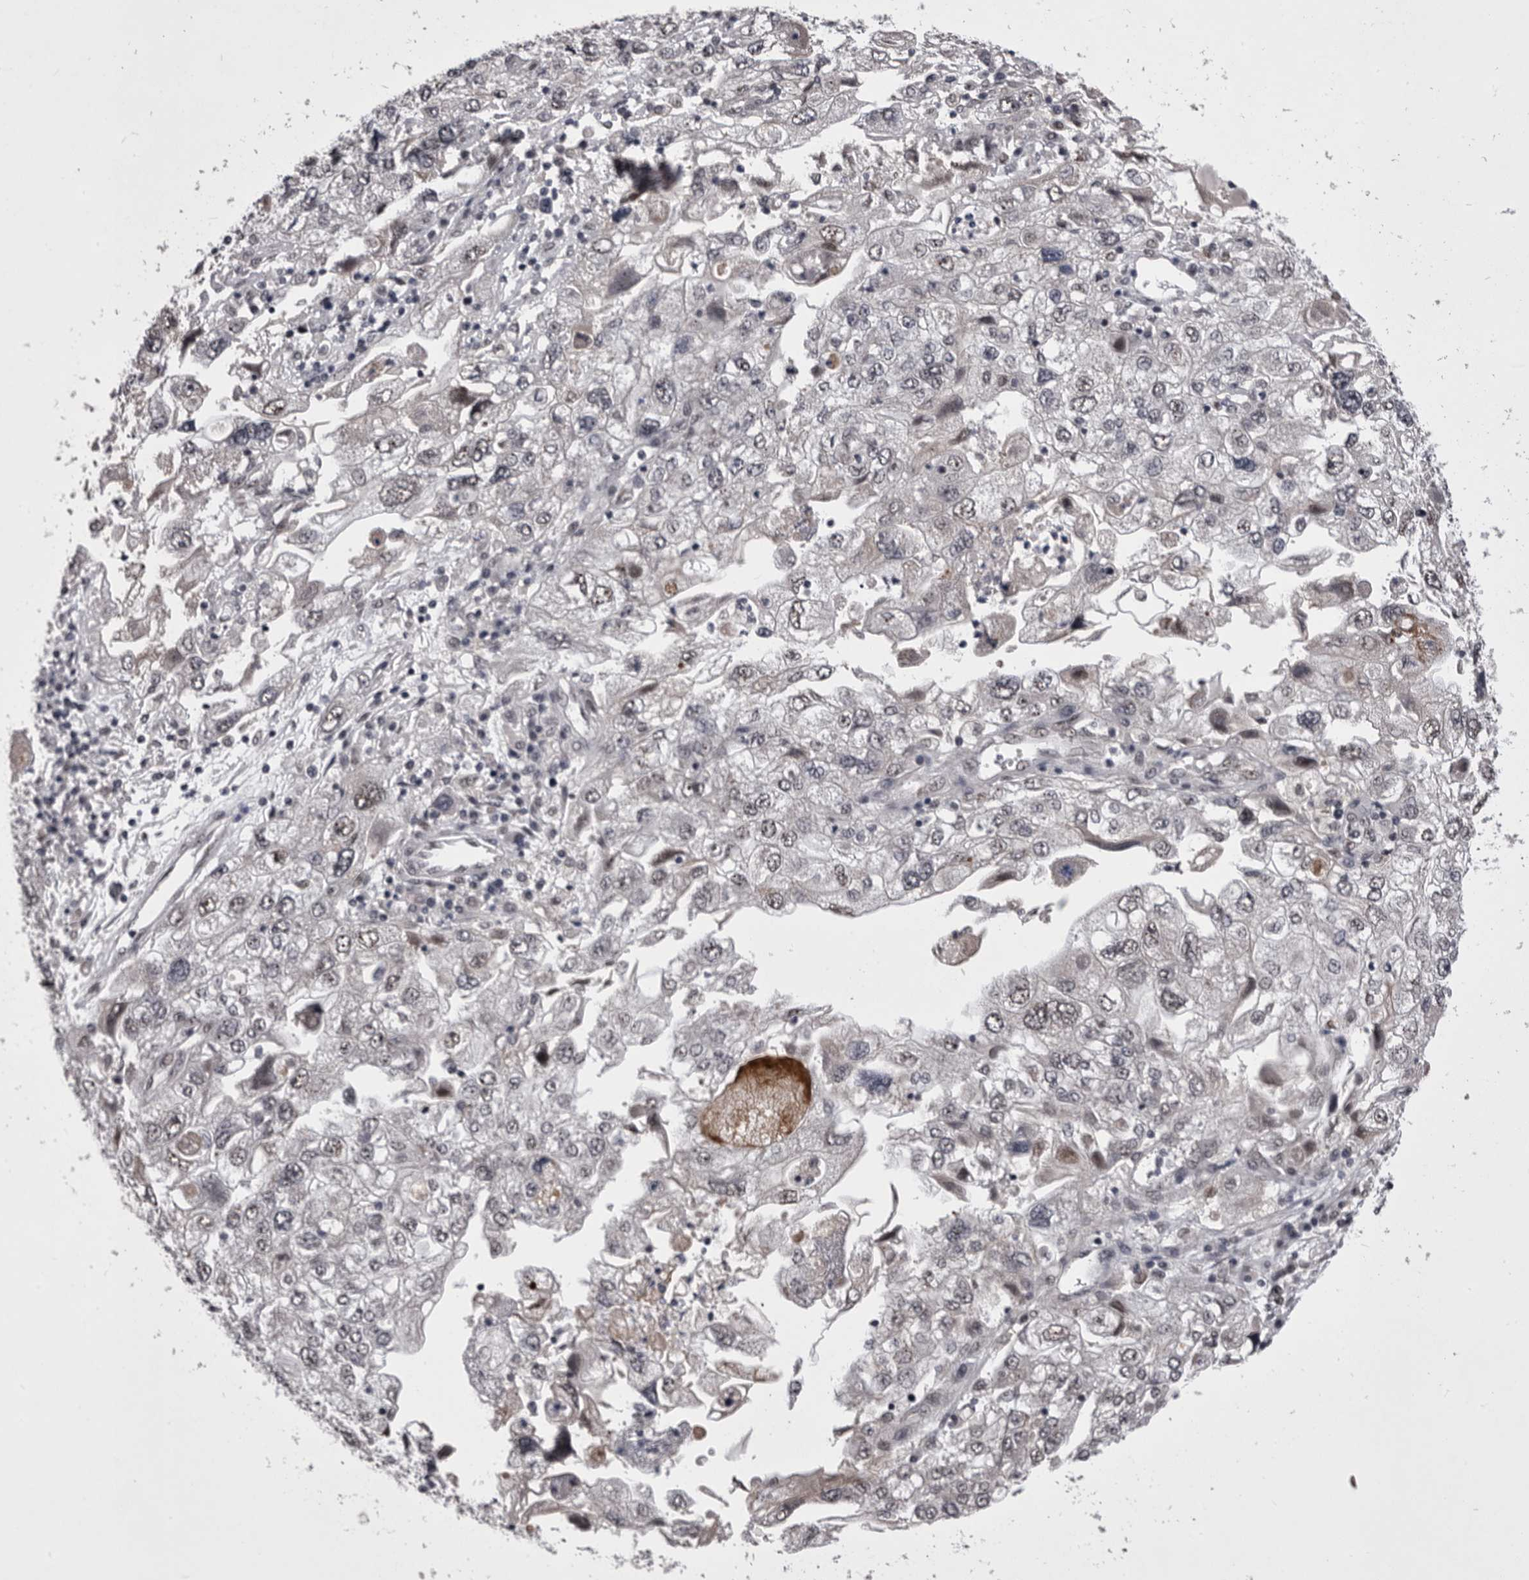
{"staining": {"intensity": "weak", "quantity": "<25%", "location": "nuclear"}, "tissue": "endometrial cancer", "cell_type": "Tumor cells", "image_type": "cancer", "snomed": [{"axis": "morphology", "description": "Adenocarcinoma, NOS"}, {"axis": "topography", "description": "Endometrium"}], "caption": "Photomicrograph shows no significant protein expression in tumor cells of endometrial cancer.", "gene": "PRPF3", "patient": {"sex": "female", "age": 49}}